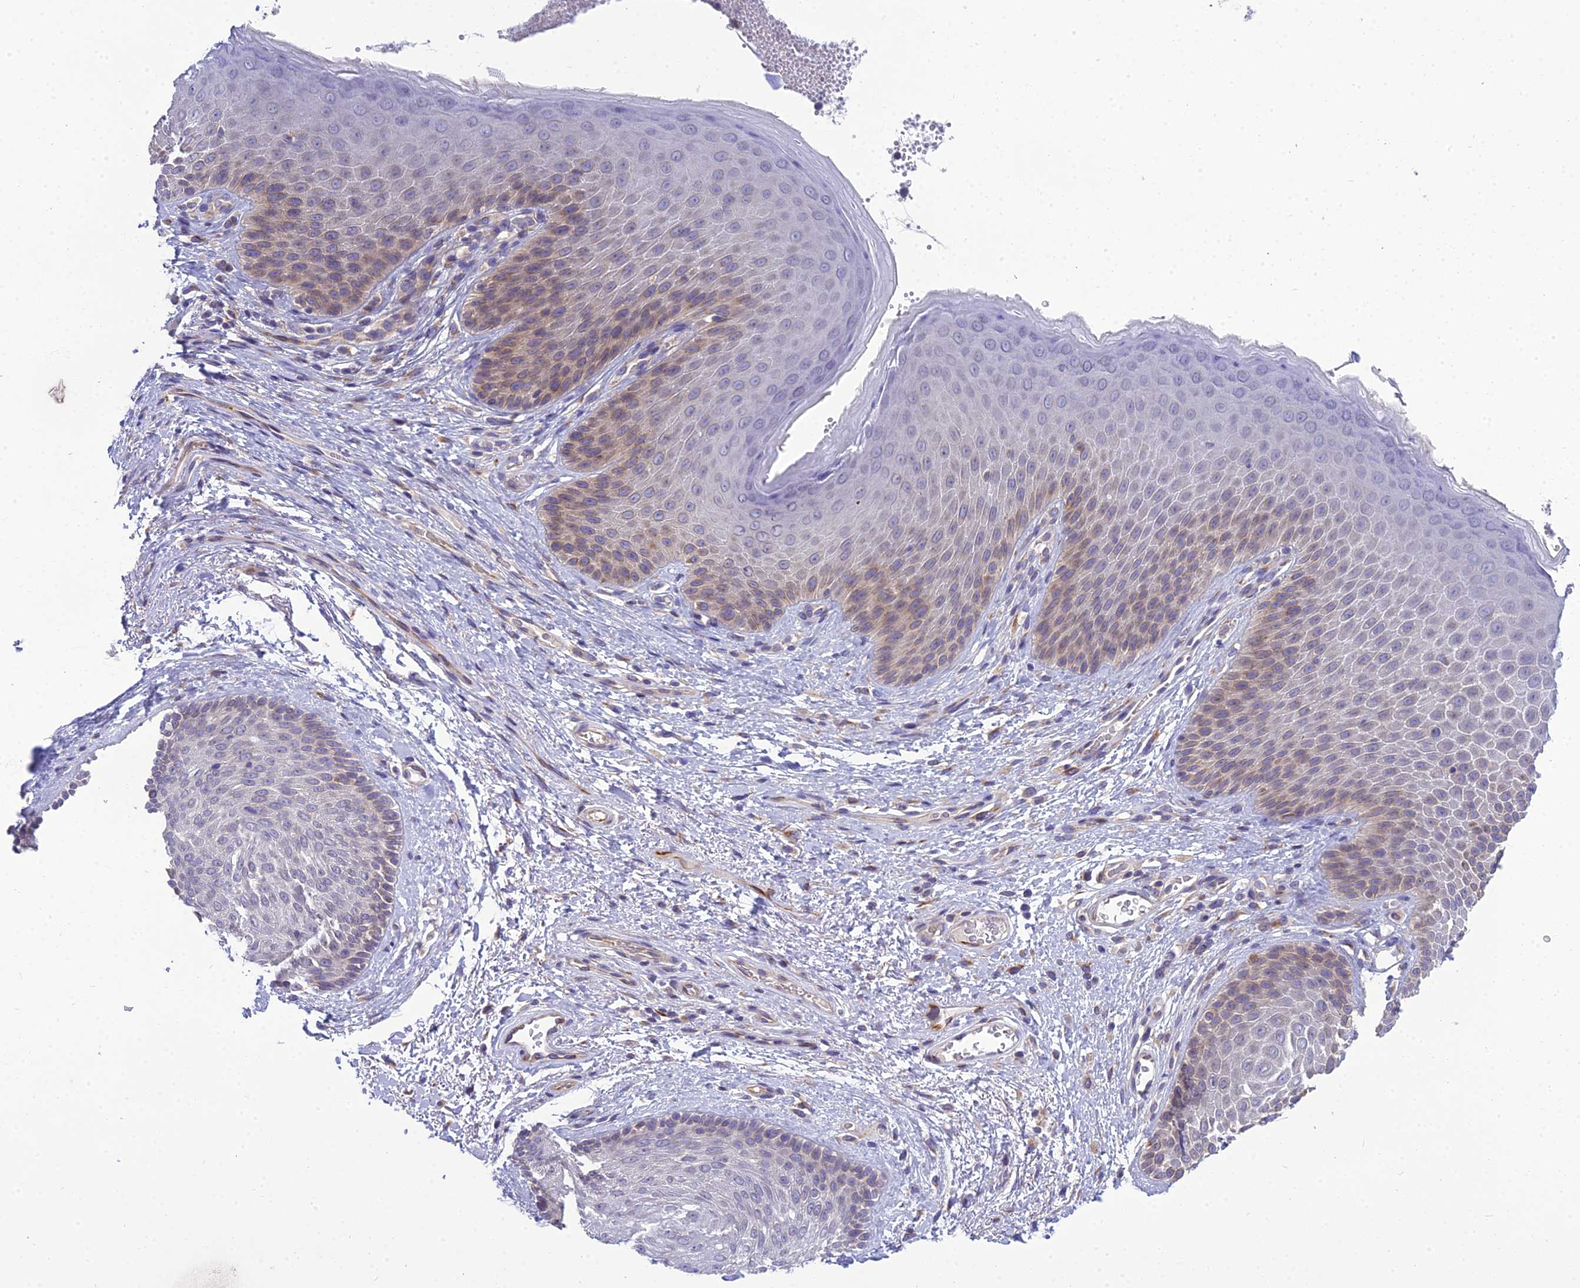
{"staining": {"intensity": "weak", "quantity": "25%-75%", "location": "cytoplasmic/membranous"}, "tissue": "skin", "cell_type": "Epidermal cells", "image_type": "normal", "snomed": [{"axis": "morphology", "description": "Normal tissue, NOS"}, {"axis": "topography", "description": "Anal"}], "caption": "A photomicrograph of human skin stained for a protein shows weak cytoplasmic/membranous brown staining in epidermal cells. The protein is shown in brown color, while the nuclei are stained blue.", "gene": "GOLPH3", "patient": {"sex": "male", "age": 74}}